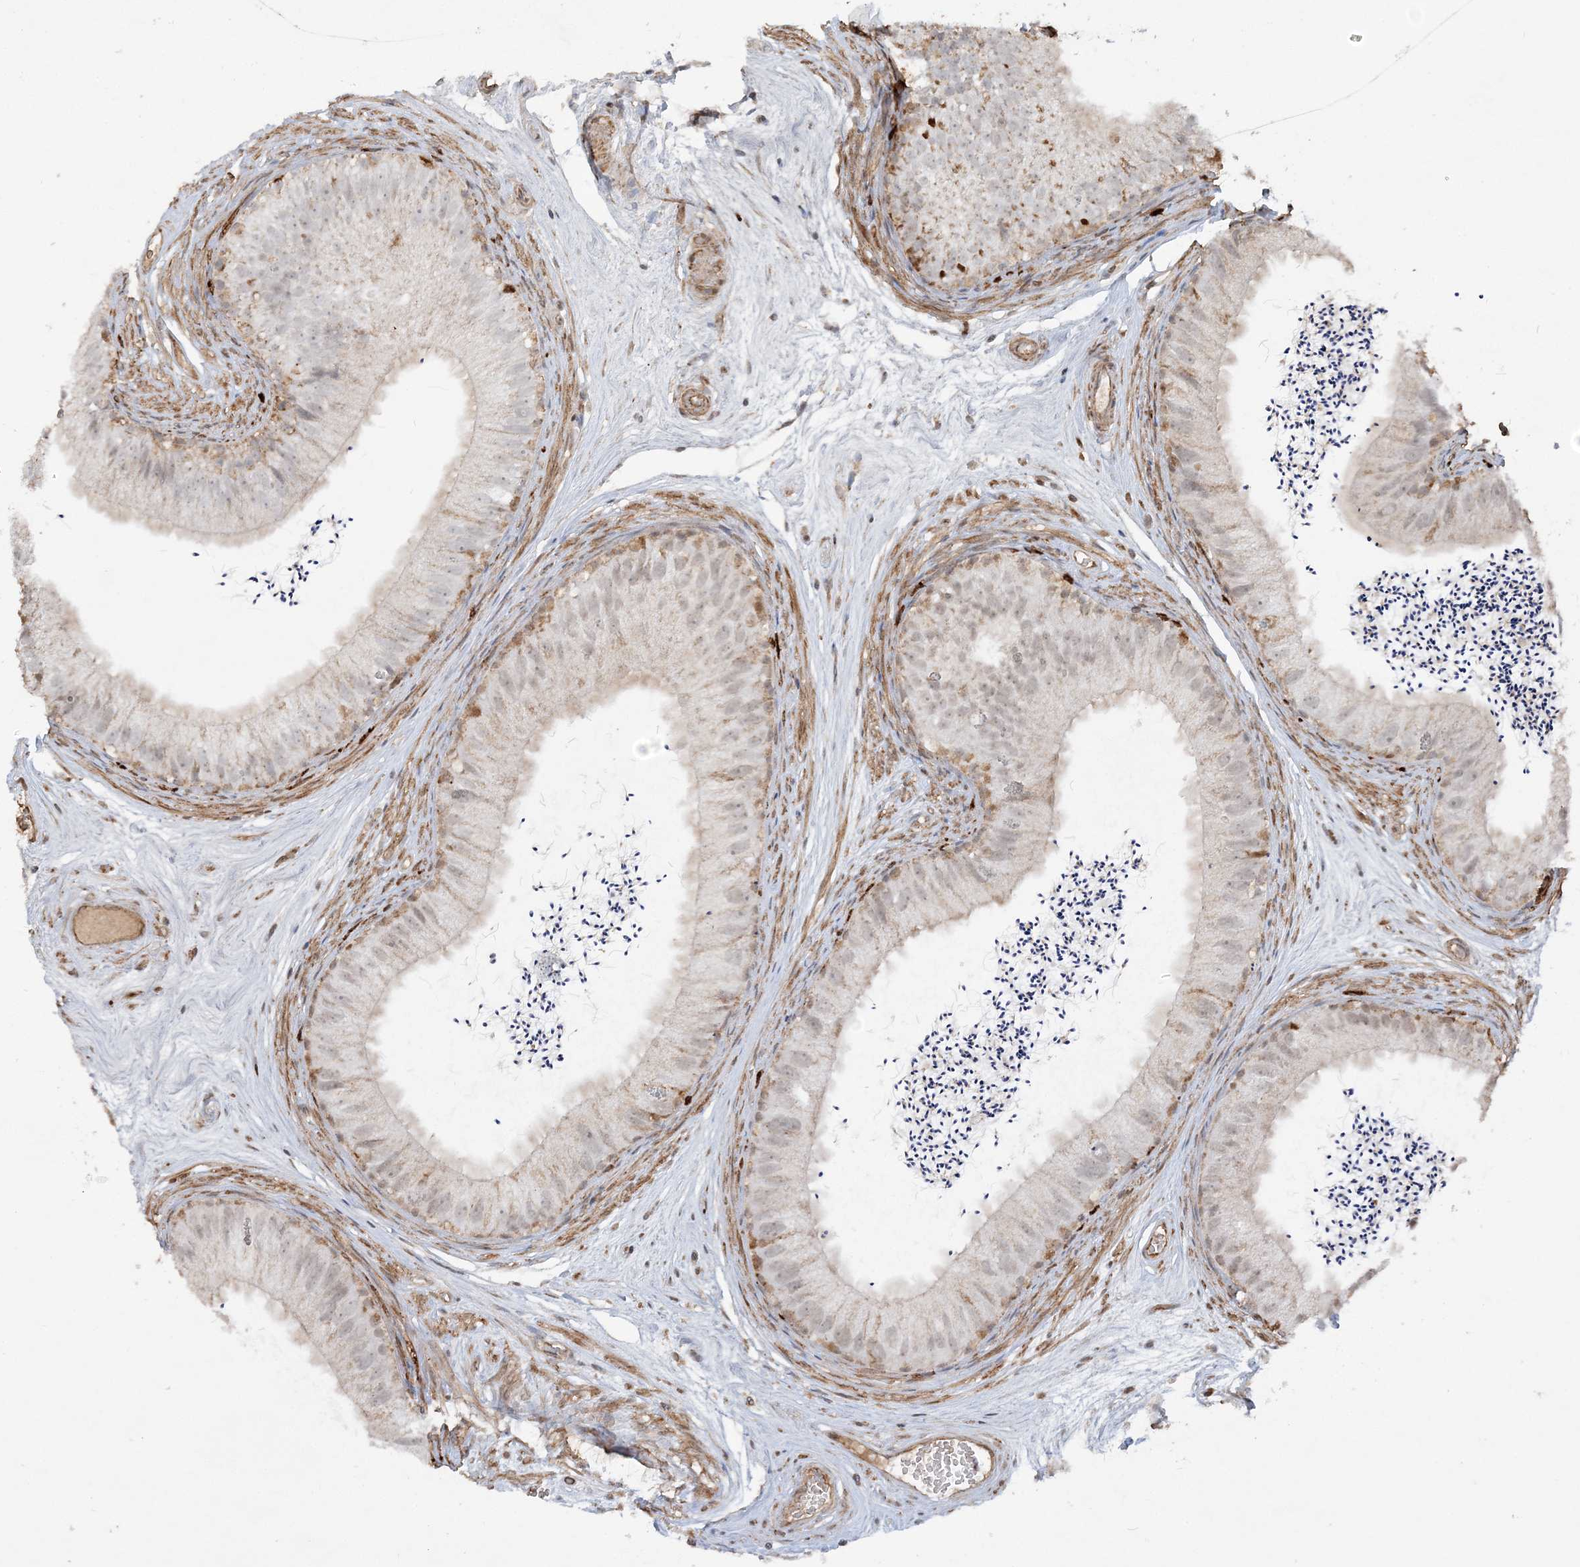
{"staining": {"intensity": "weak", "quantity": "<25%", "location": "cytoplasmic/membranous"}, "tissue": "epididymis", "cell_type": "Glandular cells", "image_type": "normal", "snomed": [{"axis": "morphology", "description": "Normal tissue, NOS"}, {"axis": "topography", "description": "Epididymis"}], "caption": "This is a micrograph of immunohistochemistry staining of unremarkable epididymis, which shows no staining in glandular cells.", "gene": "SCLT1", "patient": {"sex": "male", "age": 77}}